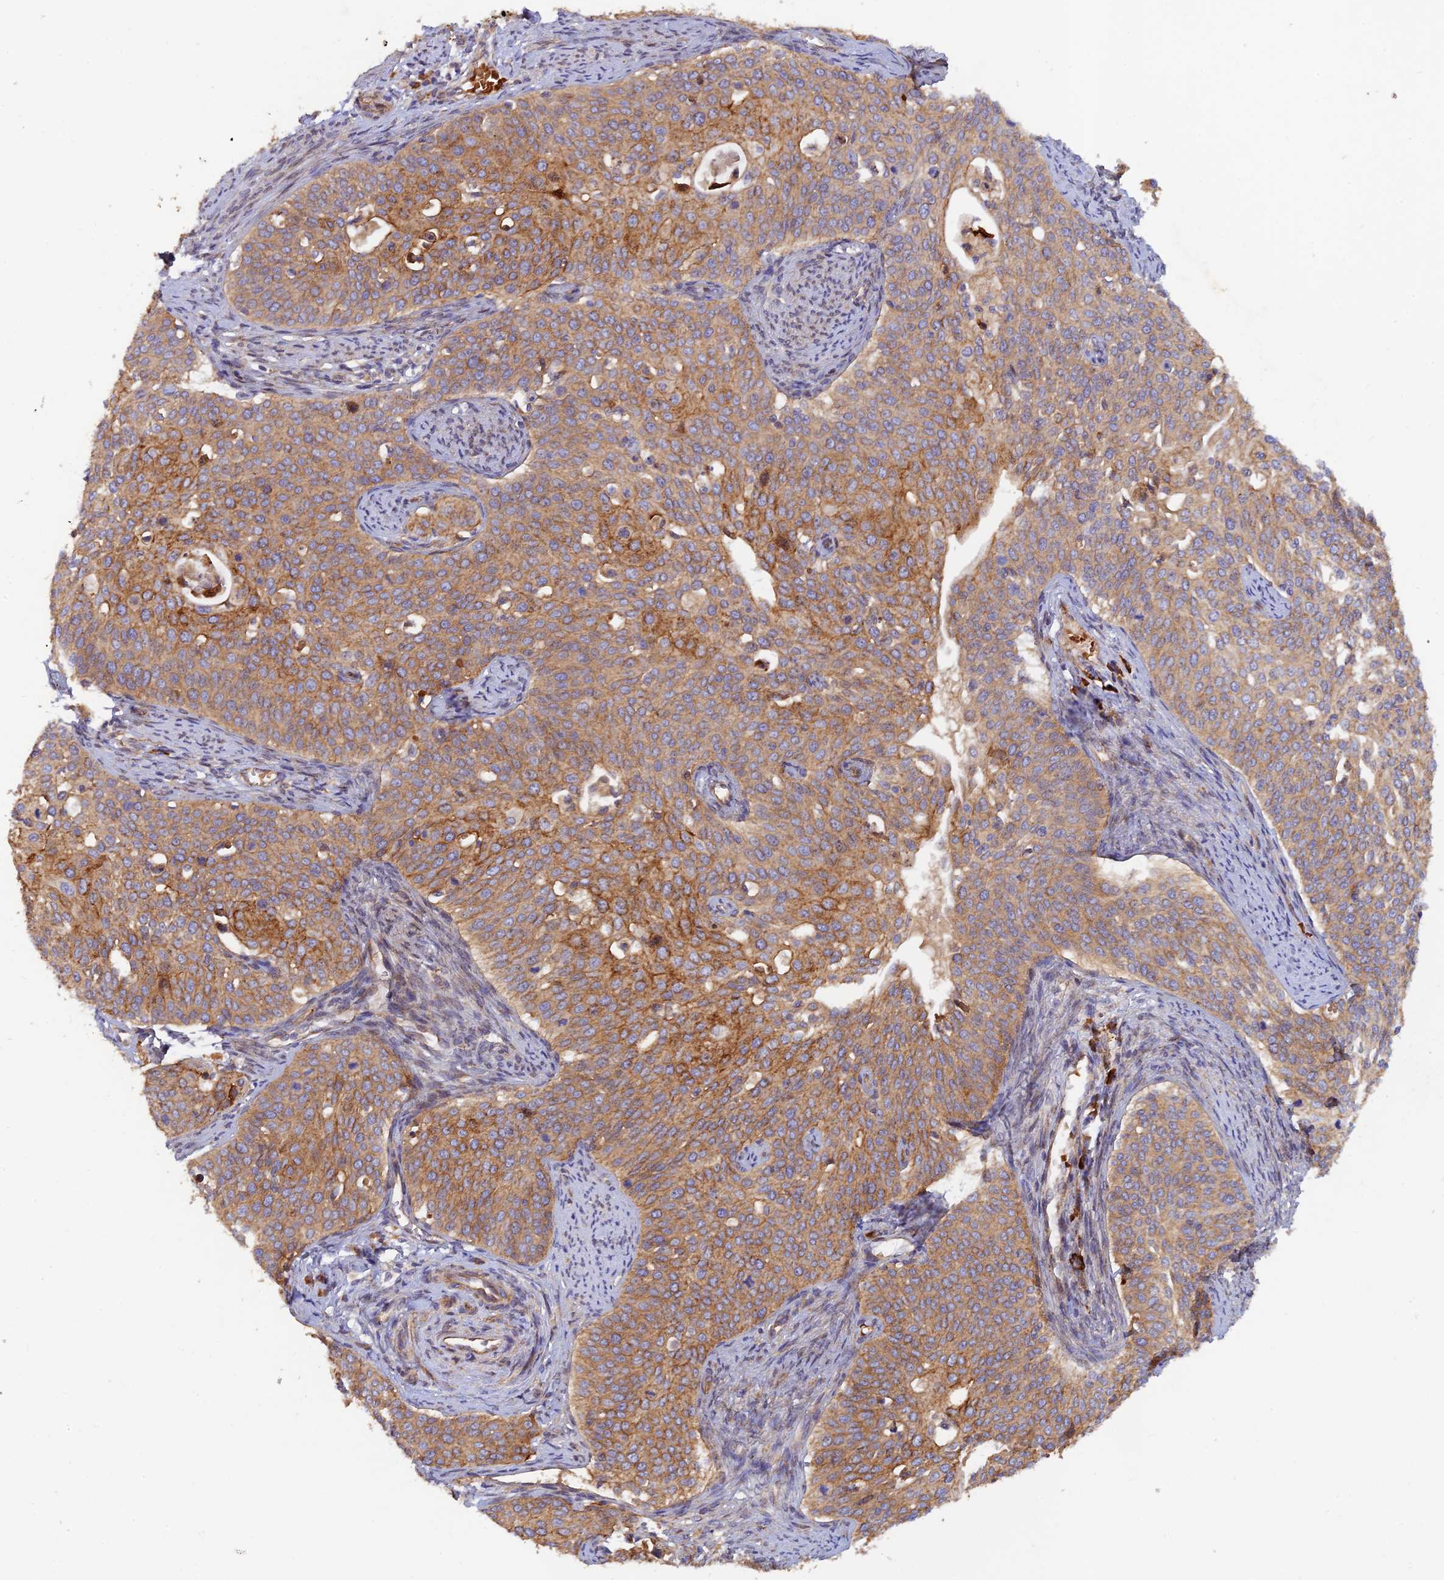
{"staining": {"intensity": "moderate", "quantity": ">75%", "location": "cytoplasmic/membranous"}, "tissue": "cervical cancer", "cell_type": "Tumor cells", "image_type": "cancer", "snomed": [{"axis": "morphology", "description": "Squamous cell carcinoma, NOS"}, {"axis": "topography", "description": "Cervix"}], "caption": "This is a histology image of immunohistochemistry (IHC) staining of cervical cancer, which shows moderate staining in the cytoplasmic/membranous of tumor cells.", "gene": "GMCL1", "patient": {"sex": "female", "age": 44}}